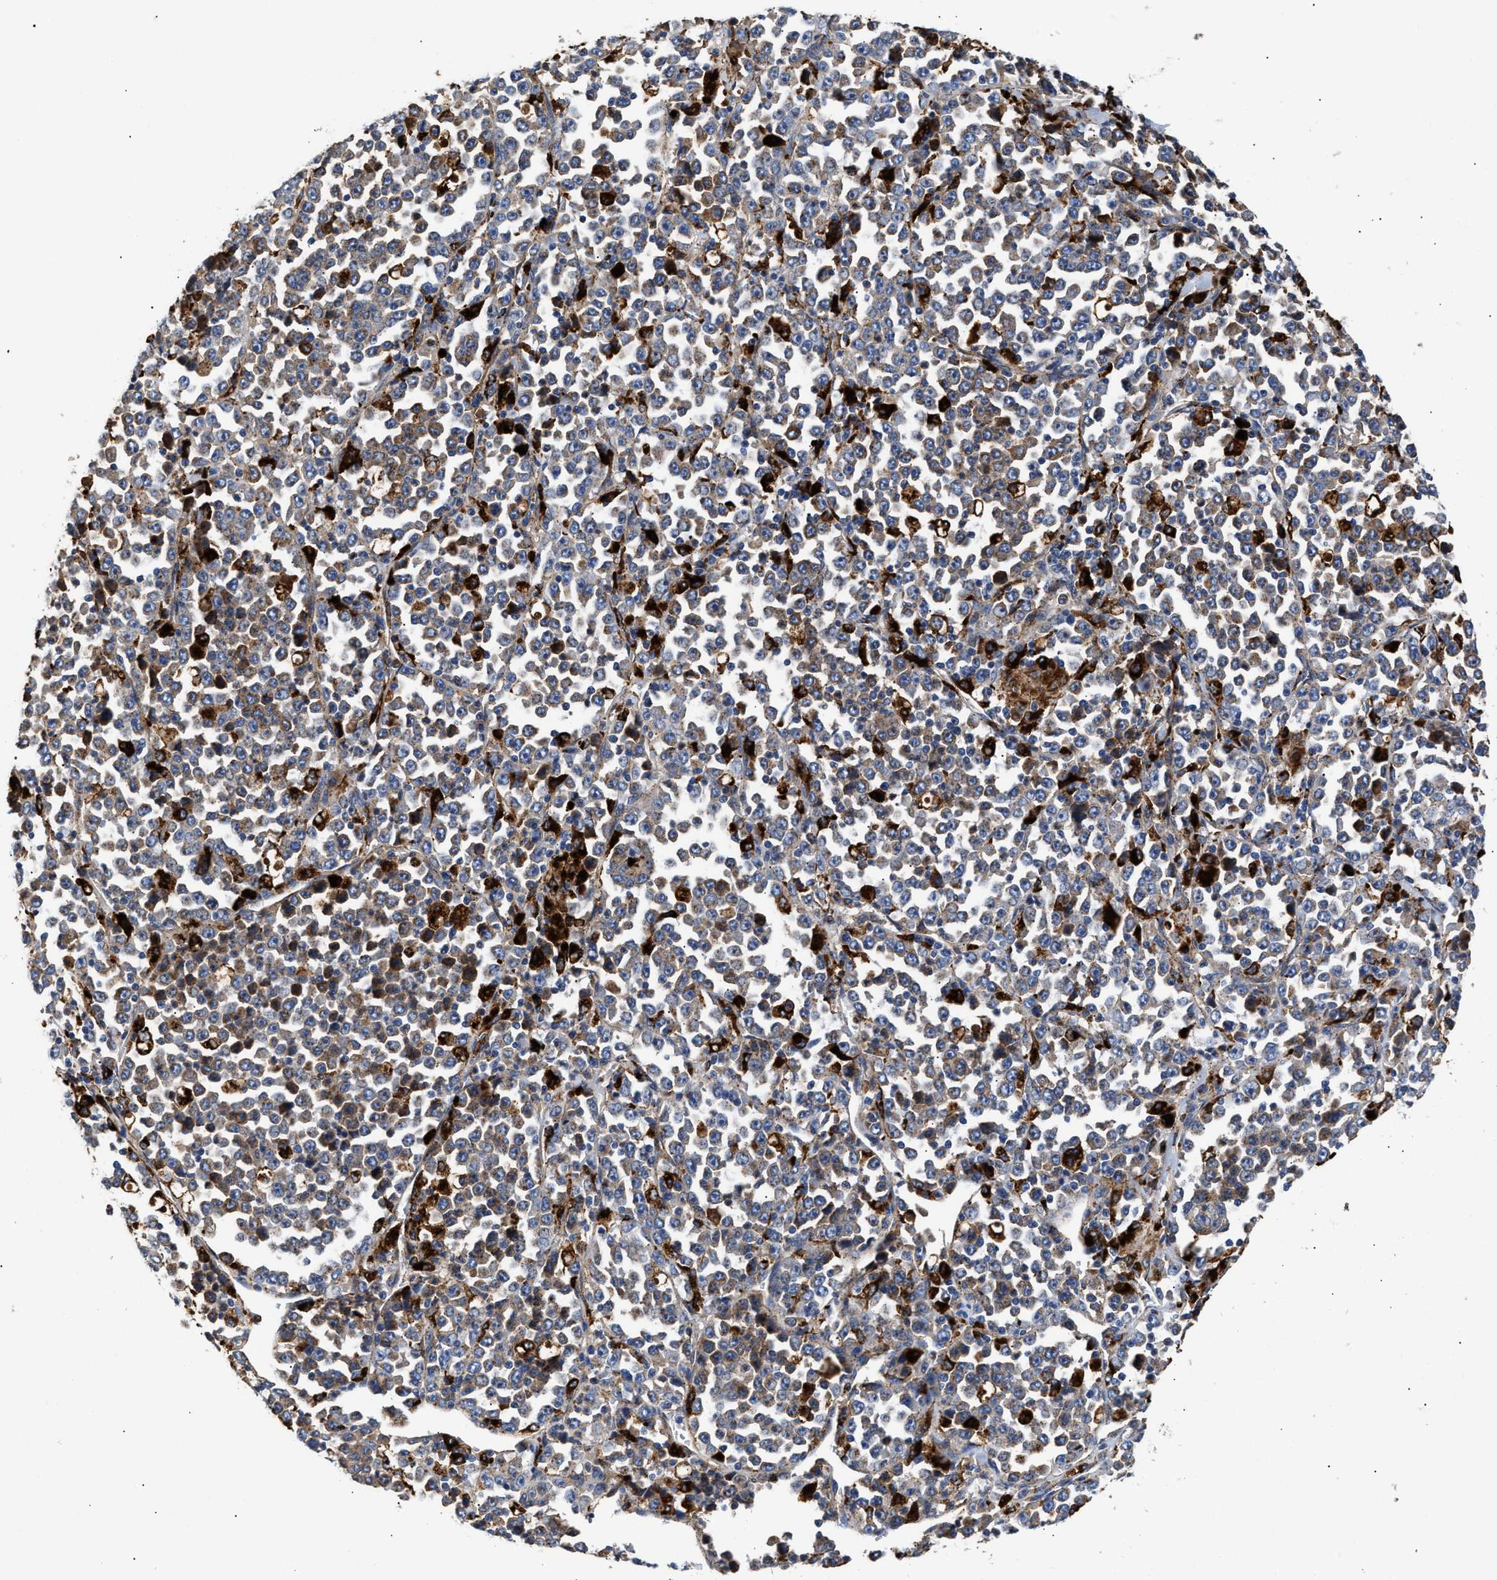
{"staining": {"intensity": "weak", "quantity": "25%-75%", "location": "cytoplasmic/membranous"}, "tissue": "stomach cancer", "cell_type": "Tumor cells", "image_type": "cancer", "snomed": [{"axis": "morphology", "description": "Normal tissue, NOS"}, {"axis": "morphology", "description": "Adenocarcinoma, NOS"}, {"axis": "topography", "description": "Stomach, upper"}, {"axis": "topography", "description": "Stomach"}], "caption": "Immunohistochemical staining of stomach adenocarcinoma reveals low levels of weak cytoplasmic/membranous protein staining in approximately 25%-75% of tumor cells.", "gene": "CCDC146", "patient": {"sex": "male", "age": 59}}